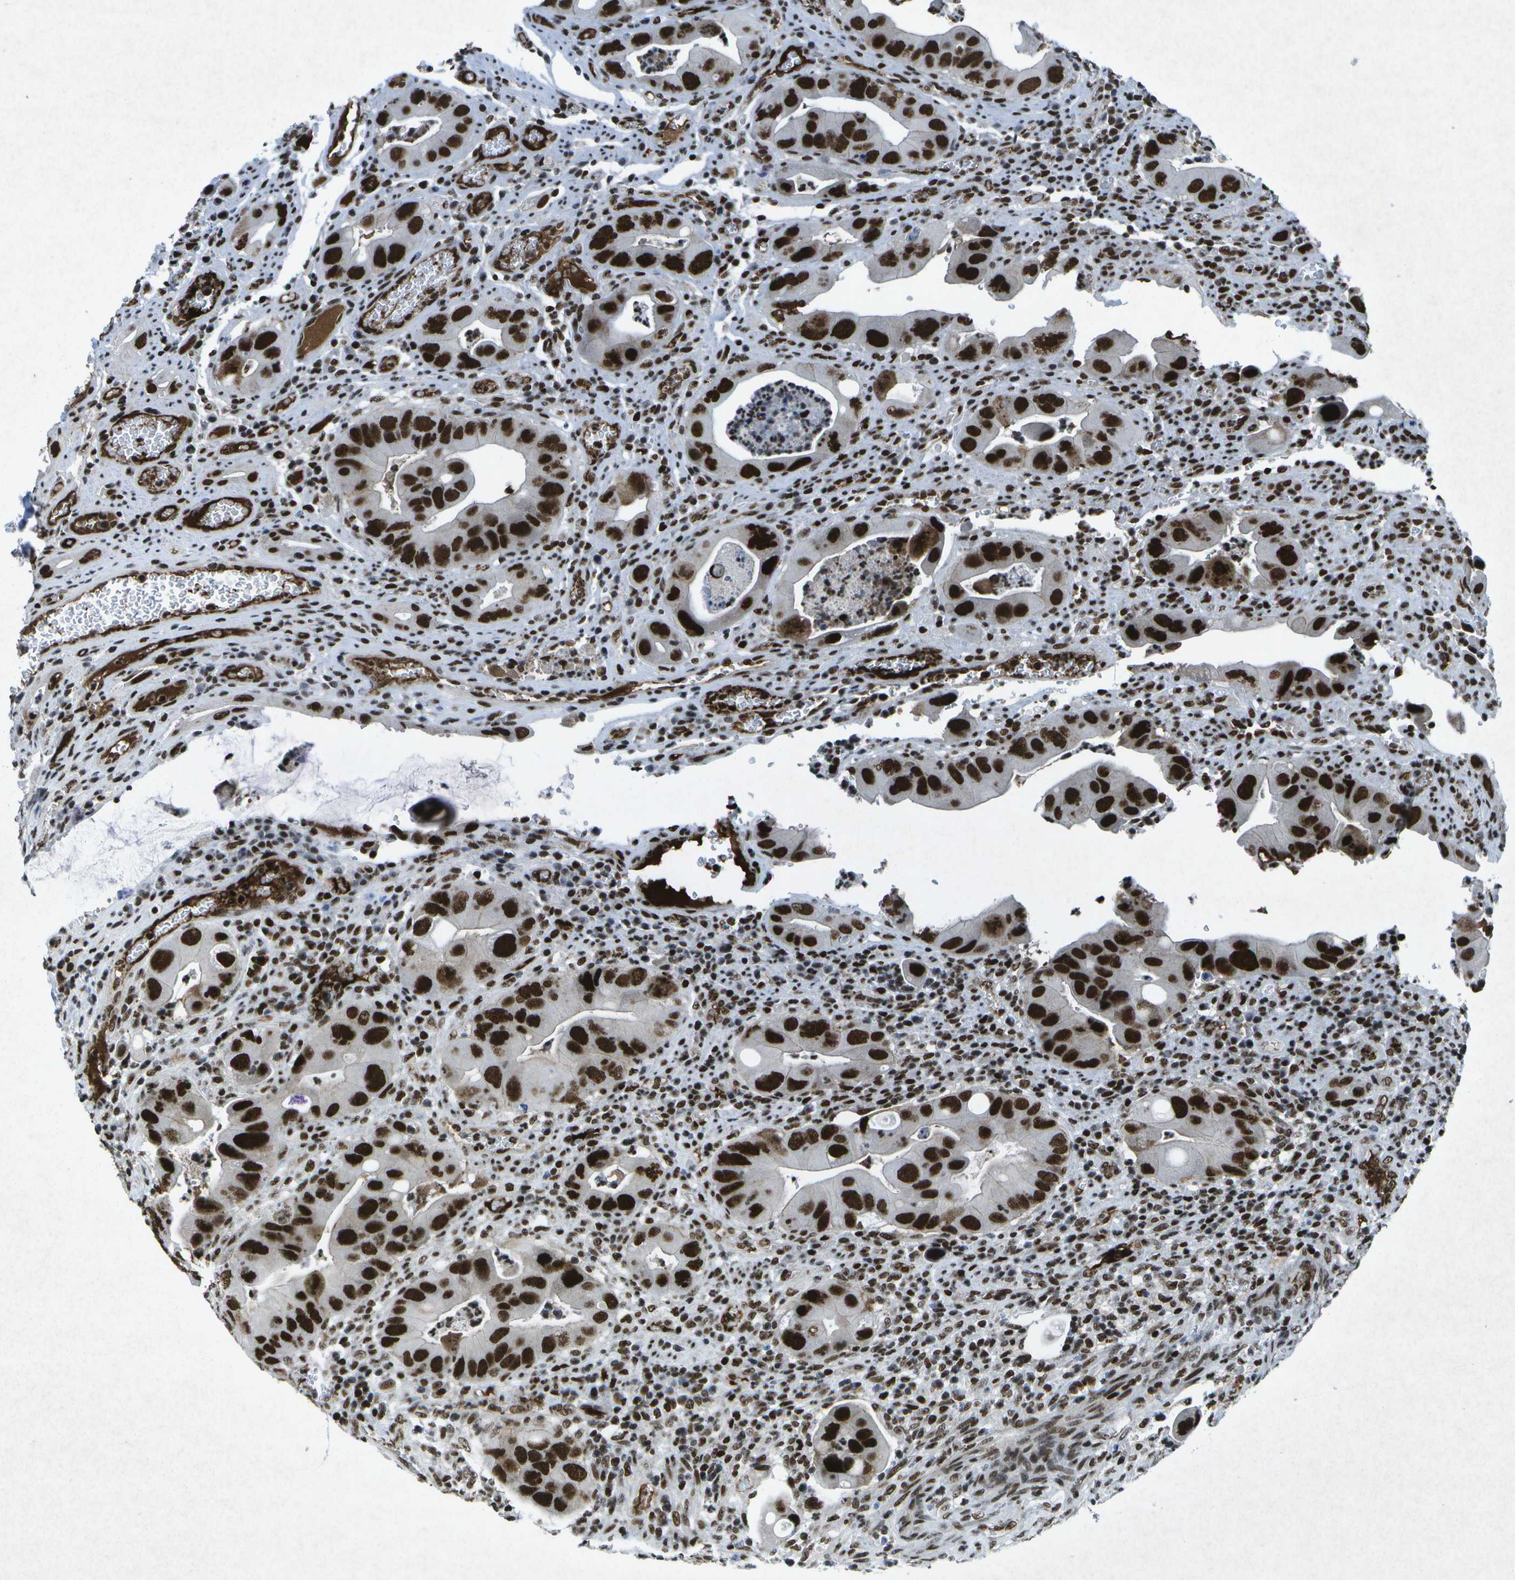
{"staining": {"intensity": "strong", "quantity": ">75%", "location": "nuclear"}, "tissue": "colorectal cancer", "cell_type": "Tumor cells", "image_type": "cancer", "snomed": [{"axis": "morphology", "description": "Adenocarcinoma, NOS"}, {"axis": "topography", "description": "Rectum"}], "caption": "Immunohistochemical staining of human colorectal adenocarcinoma displays high levels of strong nuclear protein expression in approximately >75% of tumor cells.", "gene": "MTA2", "patient": {"sex": "female", "age": 57}}